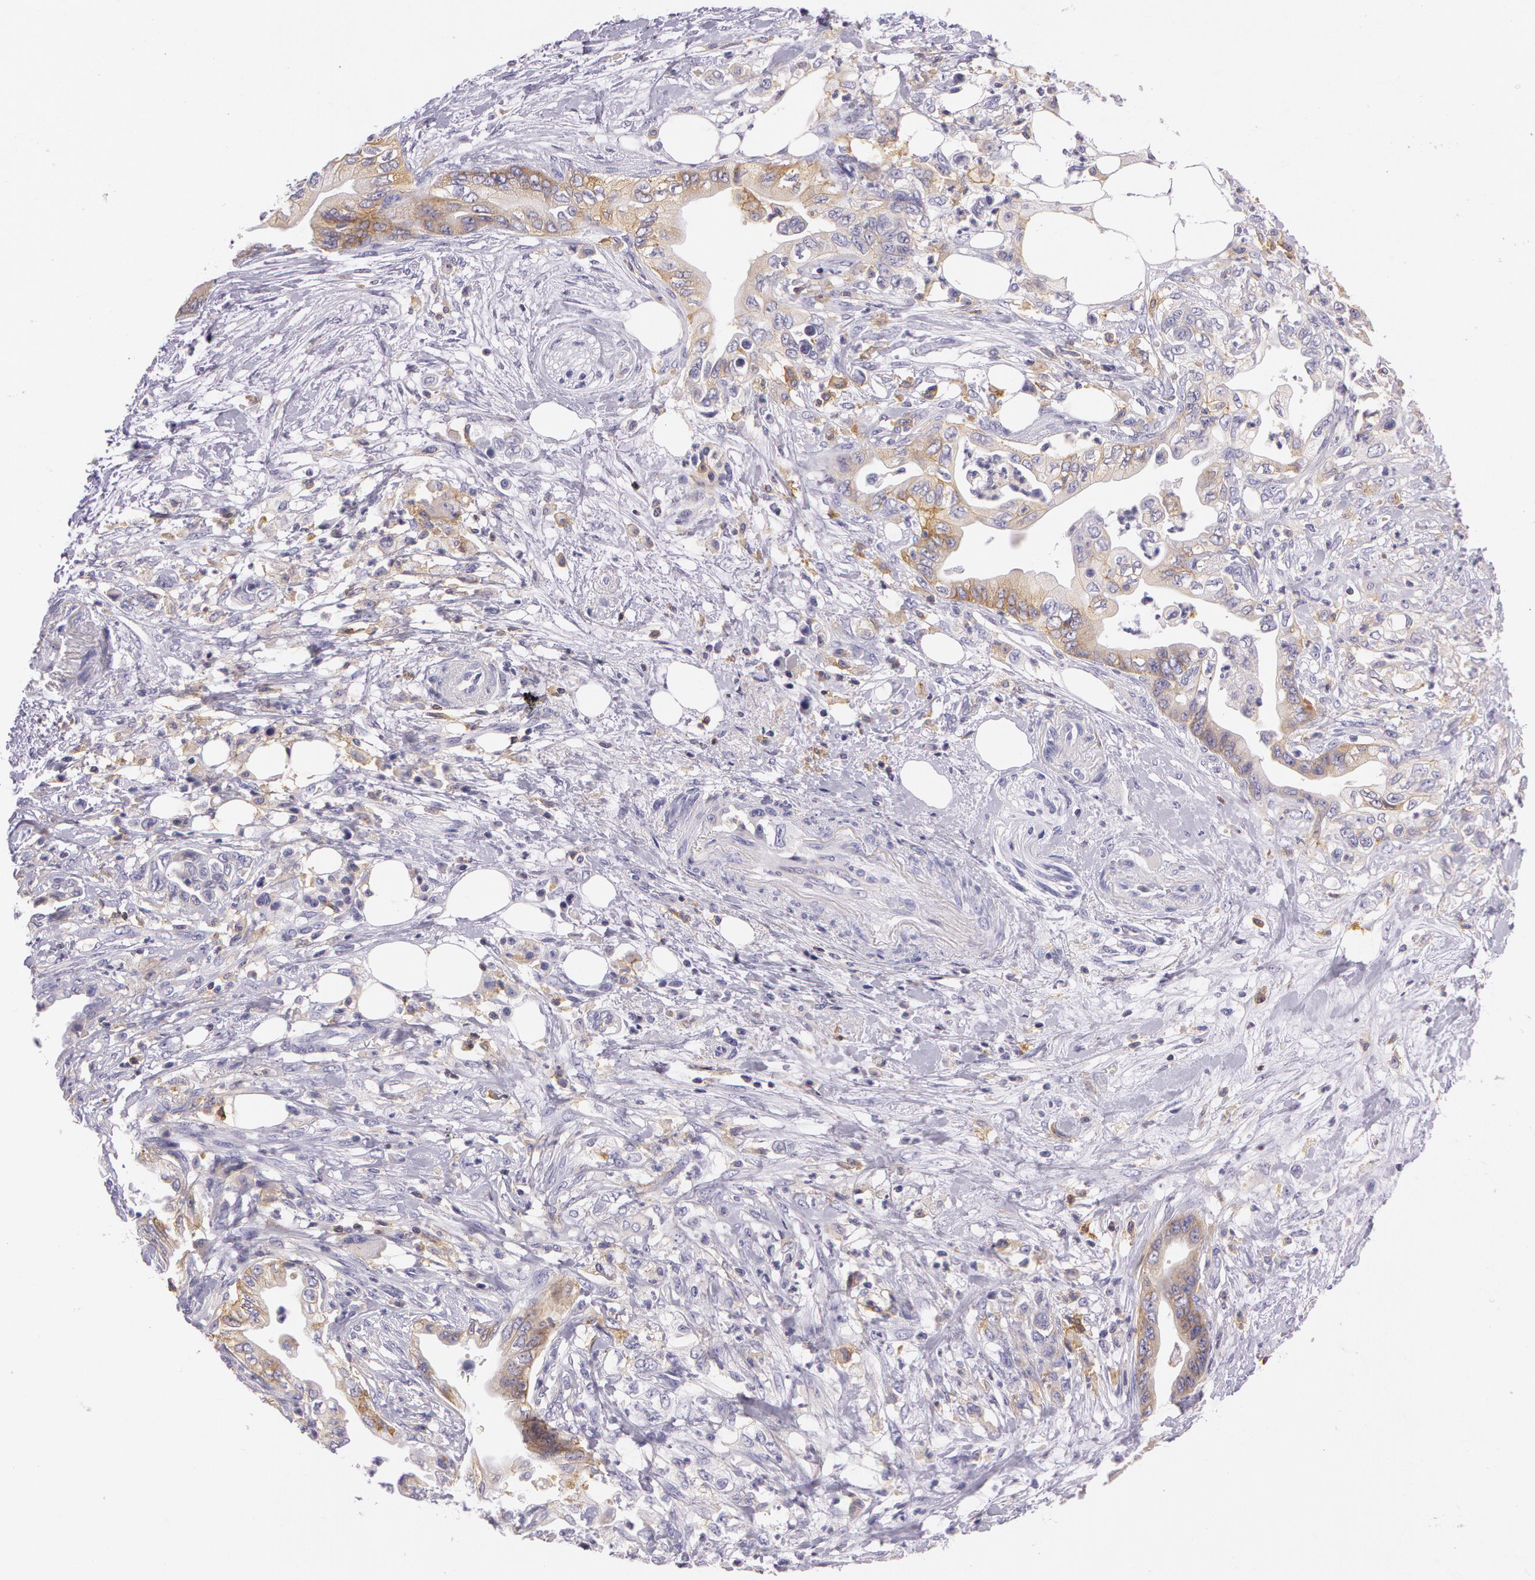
{"staining": {"intensity": "weak", "quantity": "25%-75%", "location": "cytoplasmic/membranous"}, "tissue": "pancreatic cancer", "cell_type": "Tumor cells", "image_type": "cancer", "snomed": [{"axis": "morphology", "description": "Adenocarcinoma, NOS"}, {"axis": "topography", "description": "Pancreas"}], "caption": "Protein analysis of pancreatic adenocarcinoma tissue demonstrates weak cytoplasmic/membranous staining in approximately 25%-75% of tumor cells.", "gene": "LY75", "patient": {"sex": "female", "age": 66}}